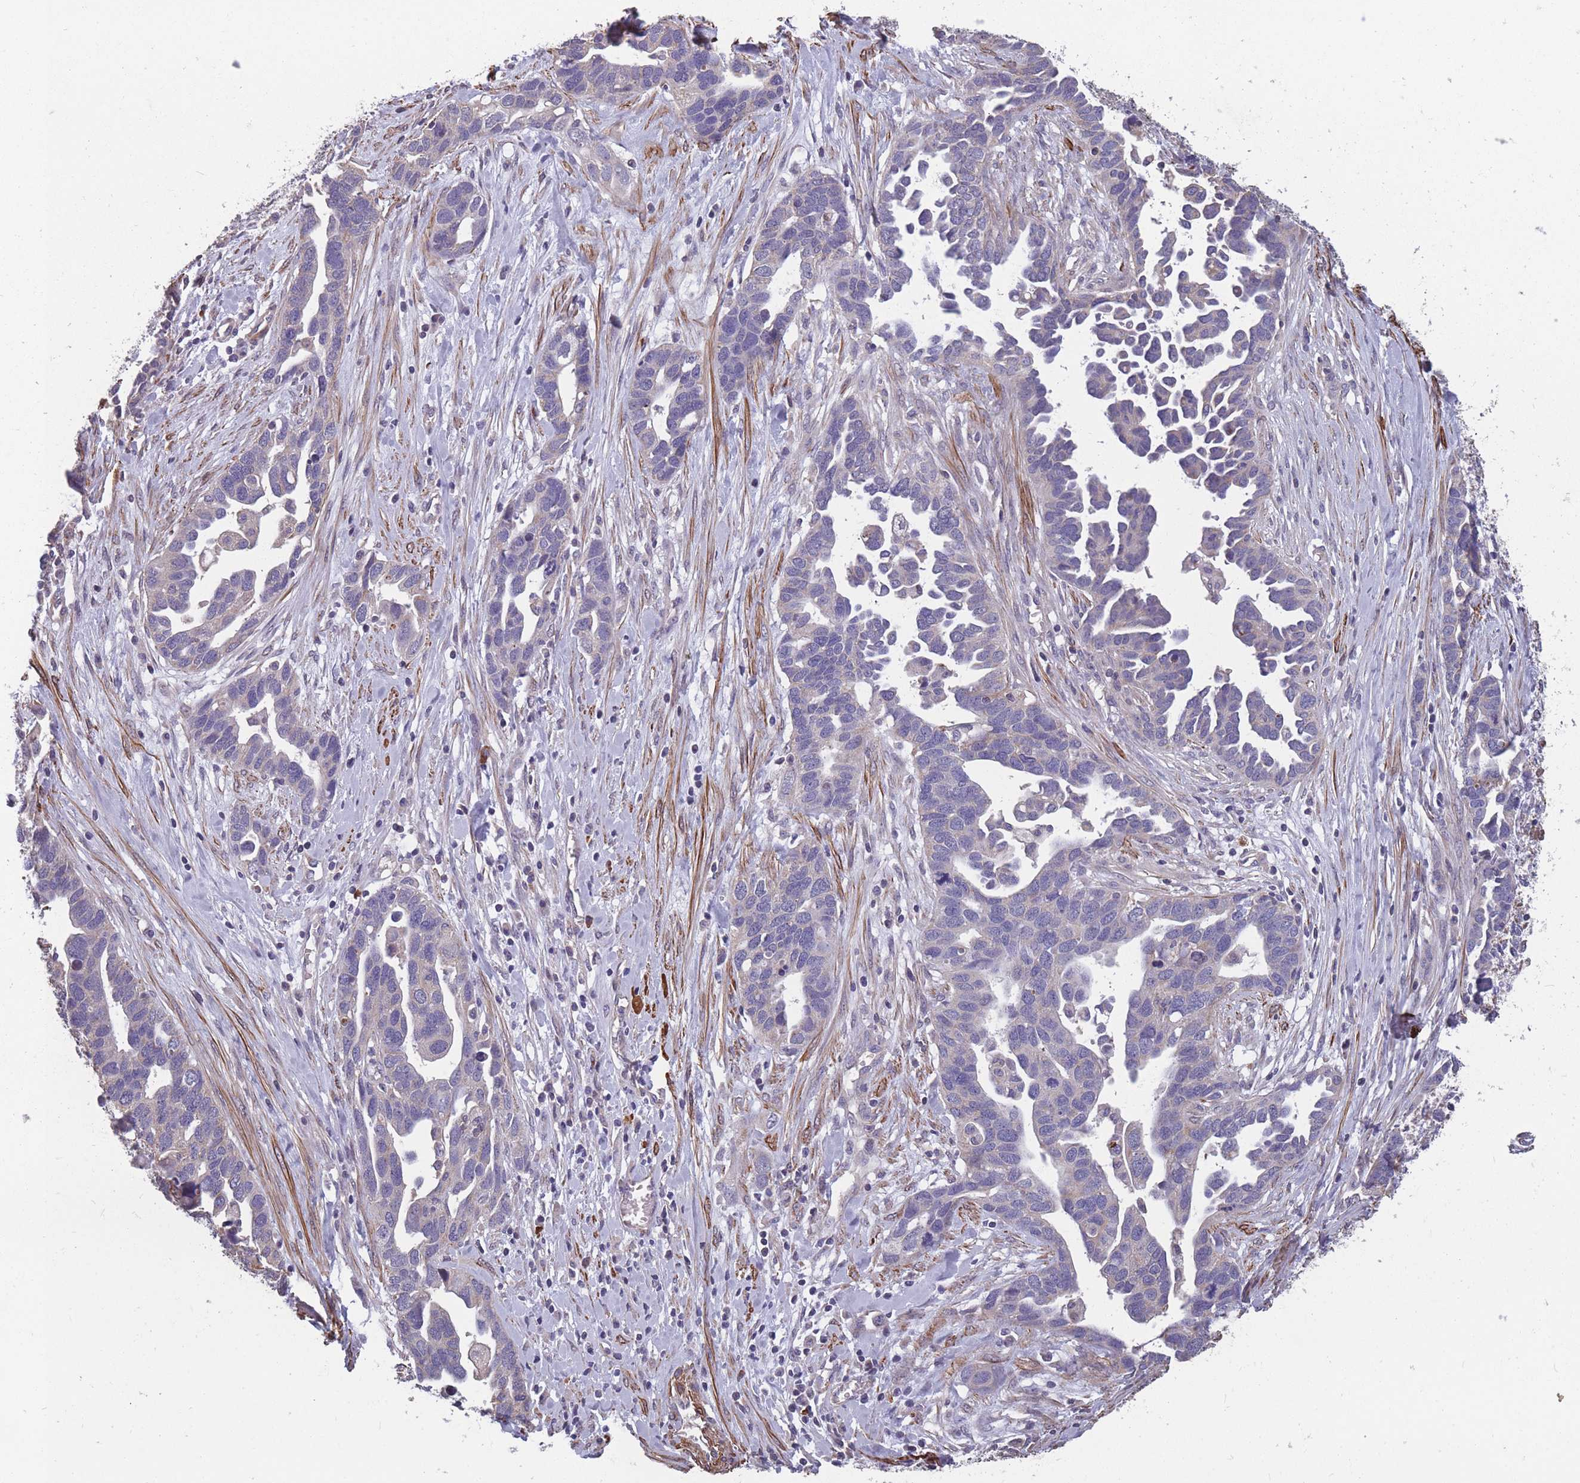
{"staining": {"intensity": "negative", "quantity": "none", "location": "none"}, "tissue": "ovarian cancer", "cell_type": "Tumor cells", "image_type": "cancer", "snomed": [{"axis": "morphology", "description": "Cystadenocarcinoma, serous, NOS"}, {"axis": "topography", "description": "Ovary"}], "caption": "Serous cystadenocarcinoma (ovarian) was stained to show a protein in brown. There is no significant staining in tumor cells.", "gene": "TOMM40L", "patient": {"sex": "female", "age": 54}}